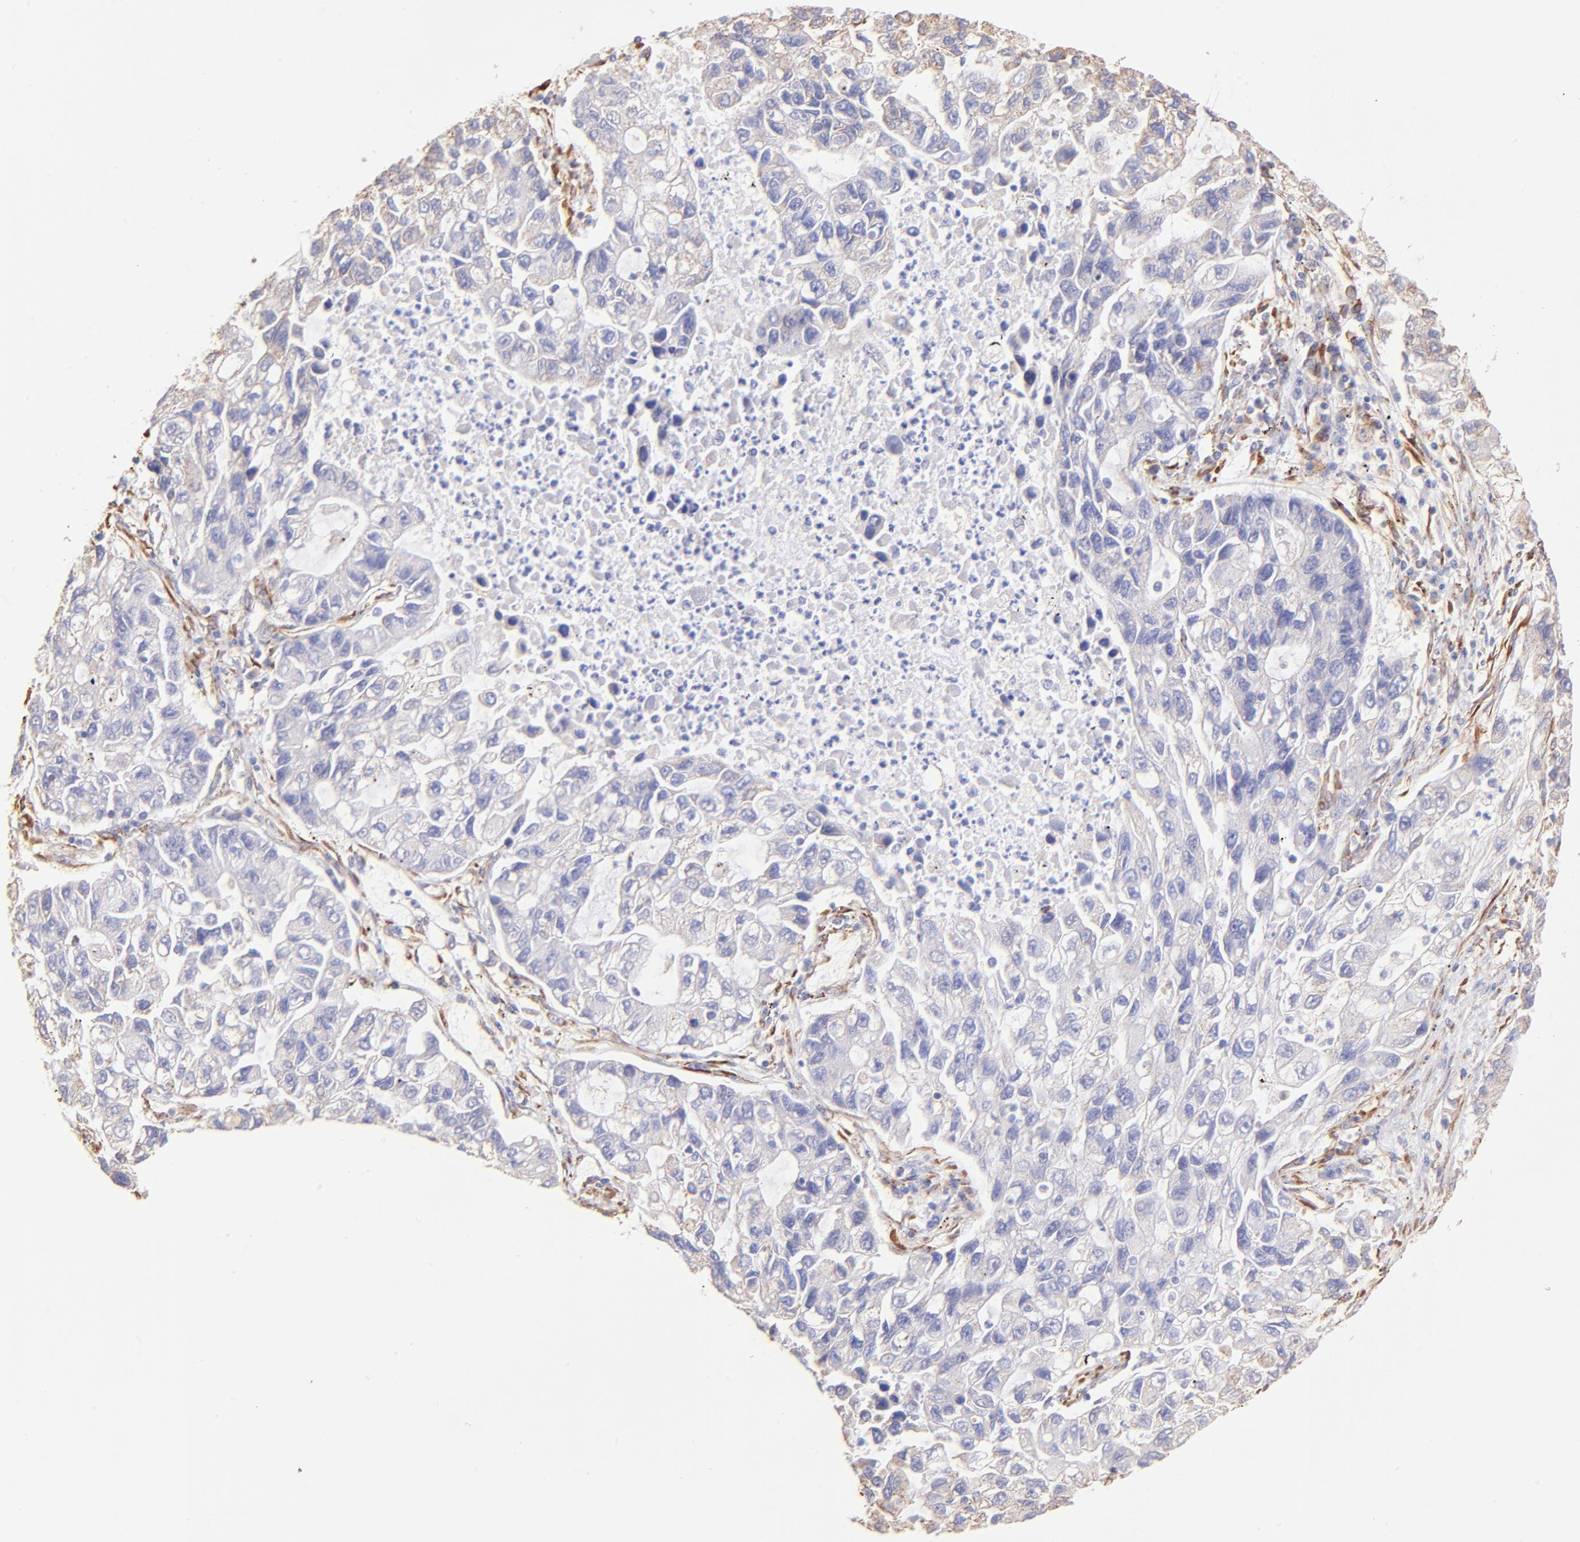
{"staining": {"intensity": "negative", "quantity": "none", "location": "none"}, "tissue": "lung cancer", "cell_type": "Tumor cells", "image_type": "cancer", "snomed": [{"axis": "morphology", "description": "Adenocarcinoma, NOS"}, {"axis": "topography", "description": "Lung"}], "caption": "Tumor cells are negative for brown protein staining in adenocarcinoma (lung).", "gene": "SPARC", "patient": {"sex": "female", "age": 51}}